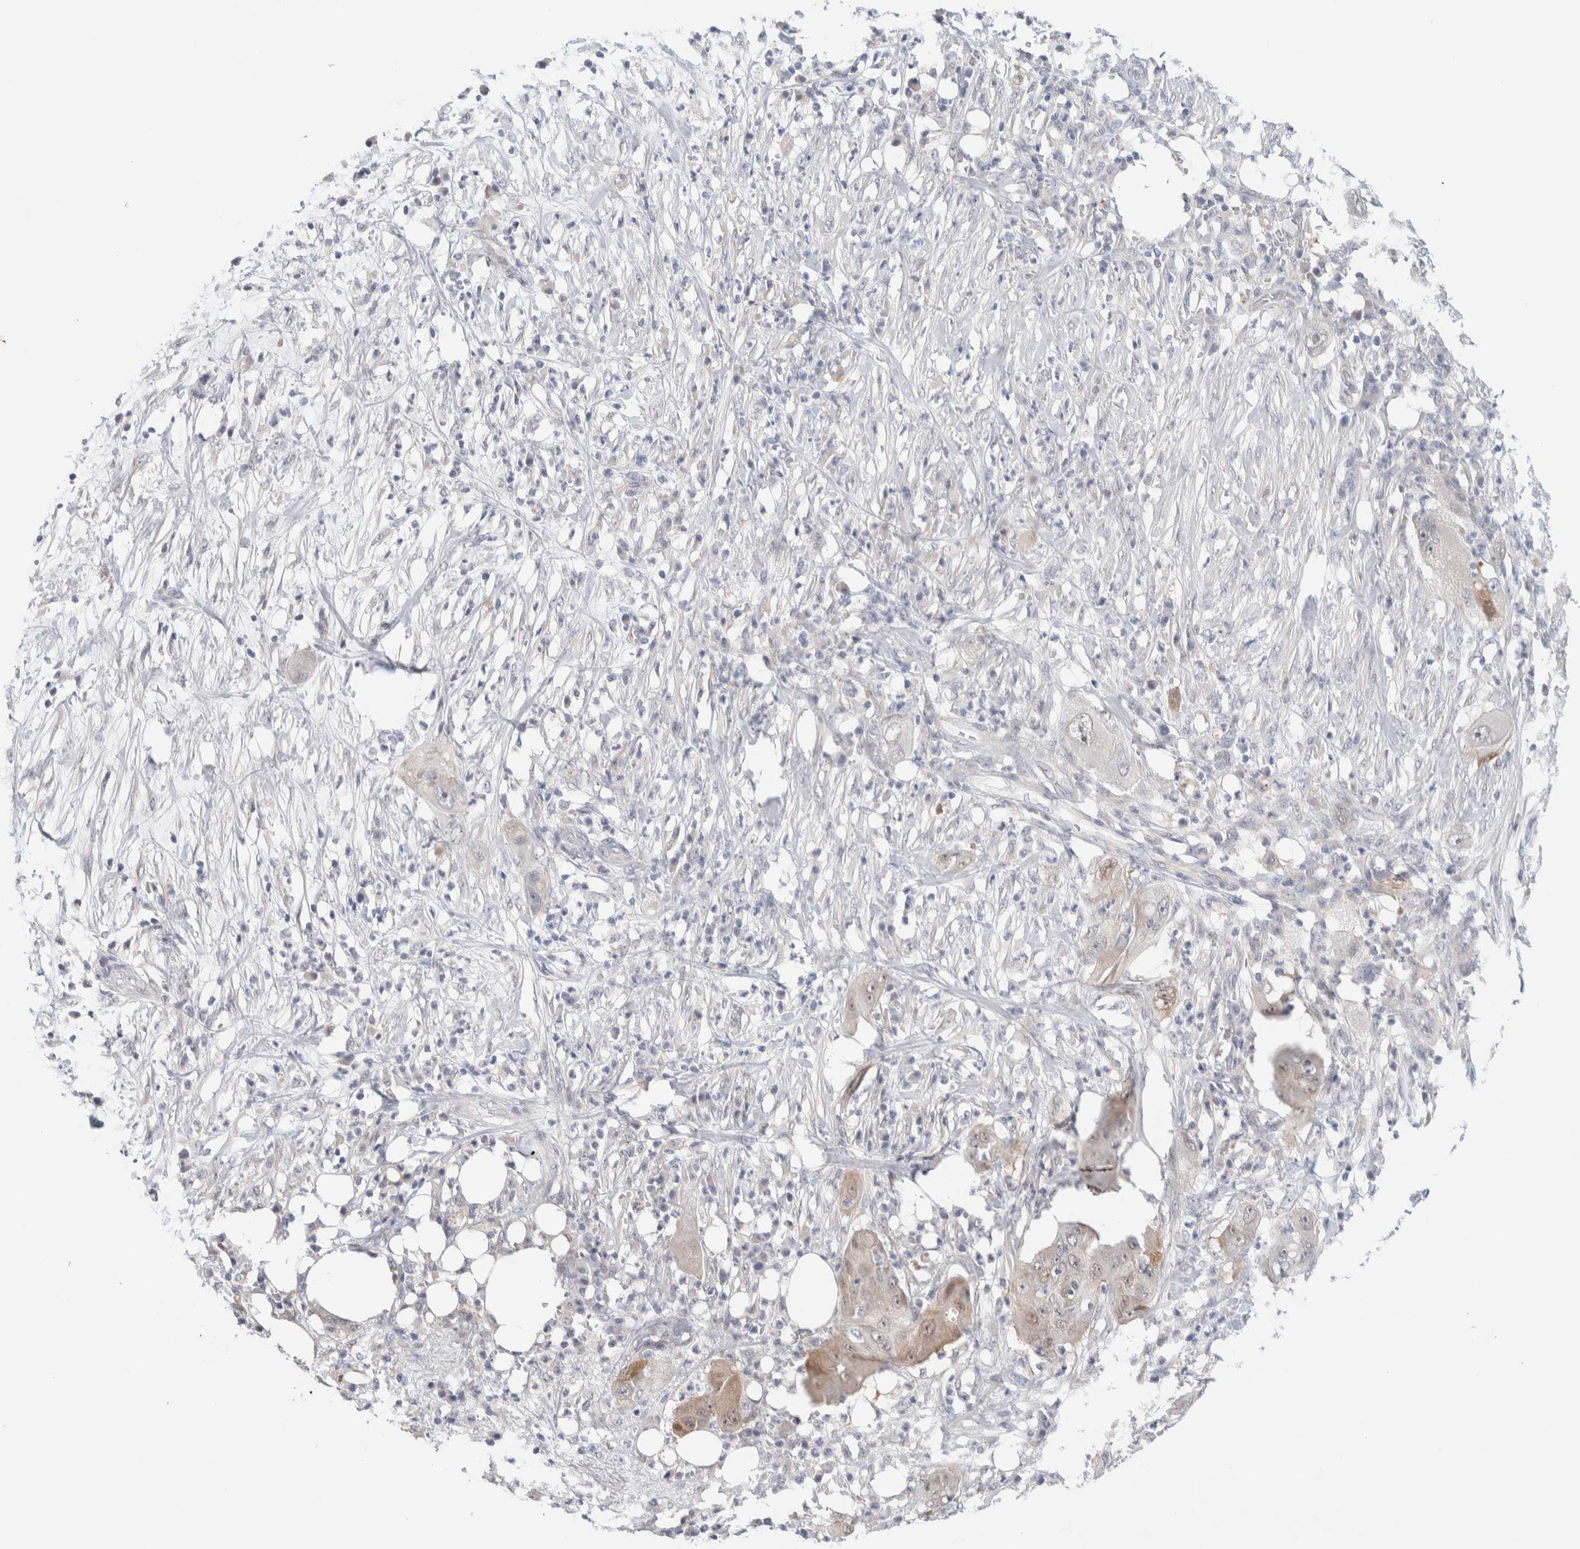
{"staining": {"intensity": "moderate", "quantity": "25%-75%", "location": "cytoplasmic/membranous,nuclear"}, "tissue": "pancreatic cancer", "cell_type": "Tumor cells", "image_type": "cancer", "snomed": [{"axis": "morphology", "description": "Adenocarcinoma, NOS"}, {"axis": "topography", "description": "Pancreas"}], "caption": "Pancreatic adenocarcinoma was stained to show a protein in brown. There is medium levels of moderate cytoplasmic/membranous and nuclear staining in about 25%-75% of tumor cells. The staining is performed using DAB (3,3'-diaminobenzidine) brown chromogen to label protein expression. The nuclei are counter-stained blue using hematoxylin.", "gene": "DNAJB6", "patient": {"sex": "female", "age": 78}}